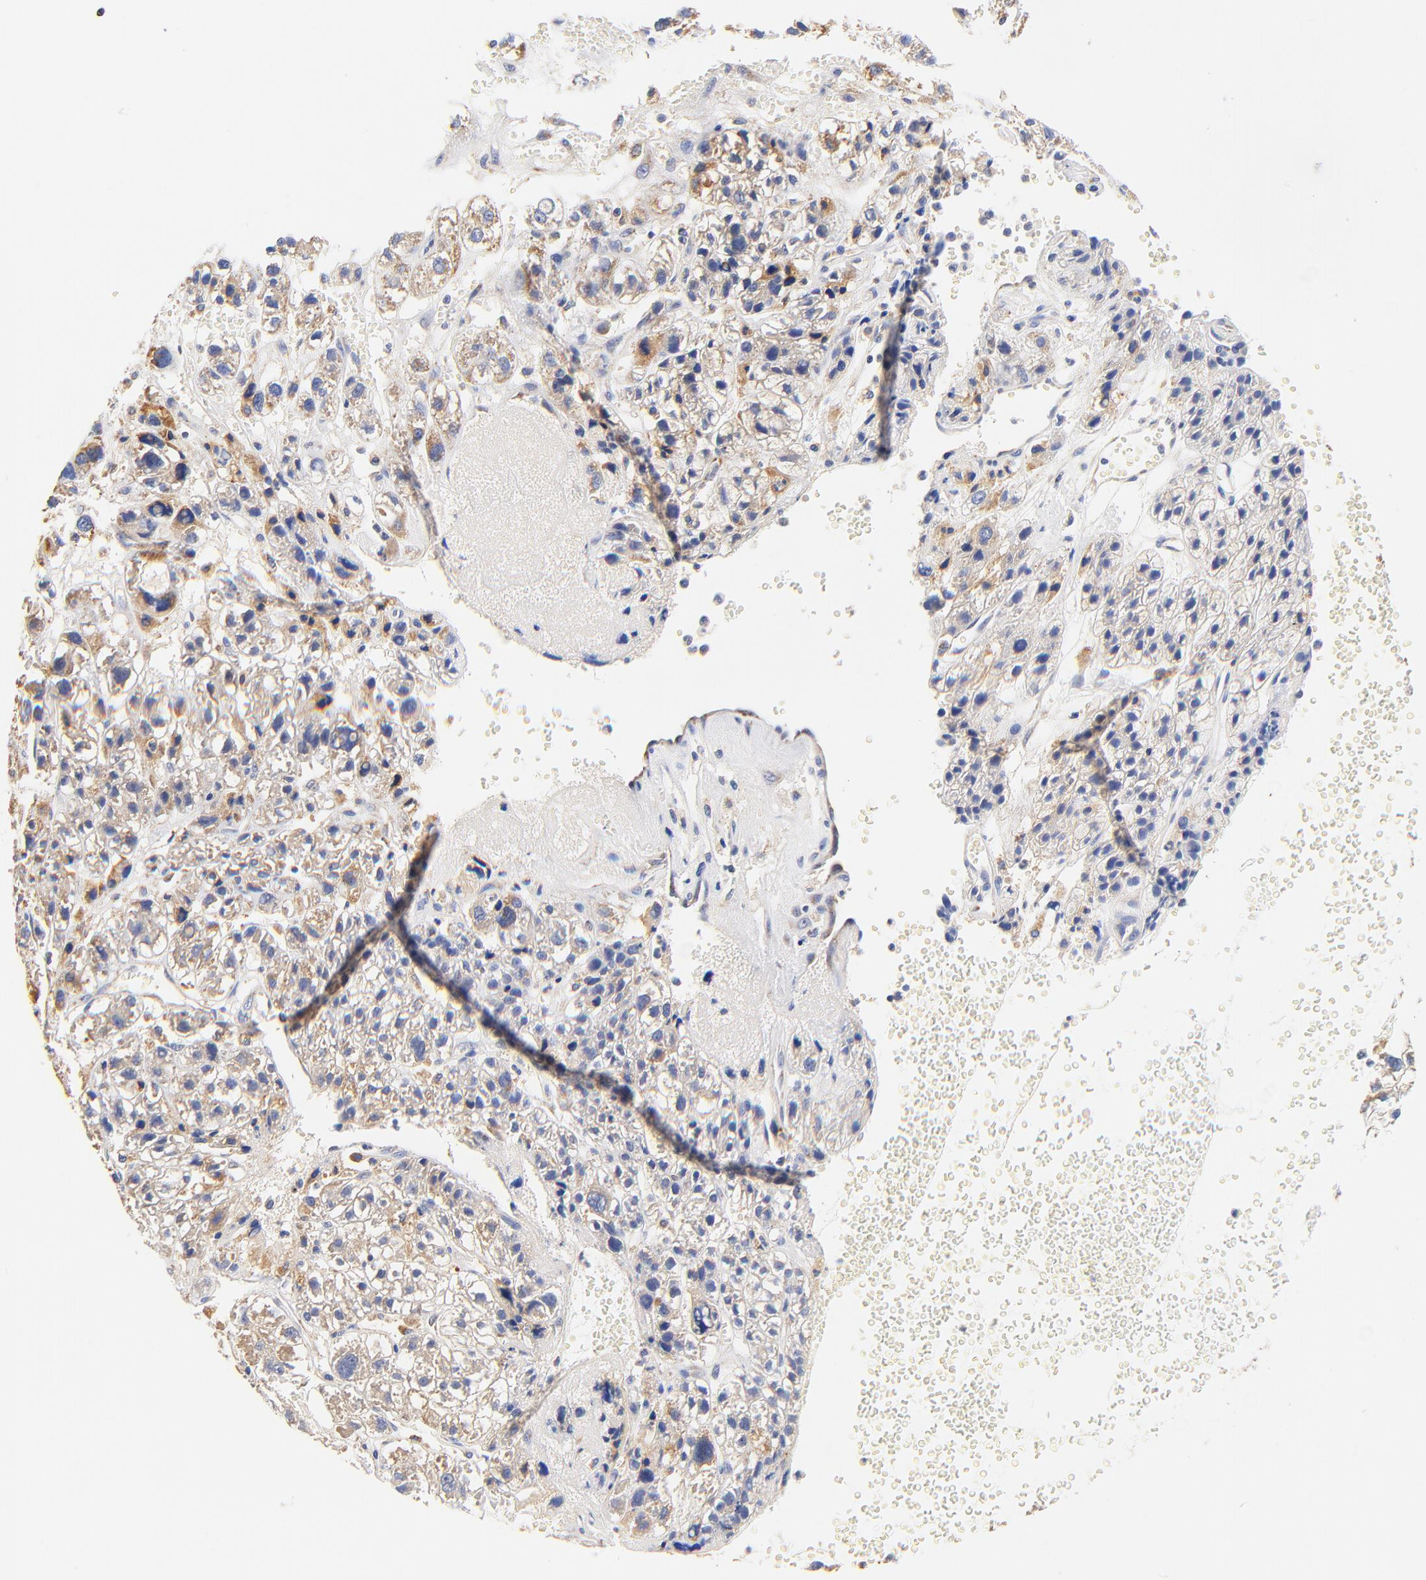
{"staining": {"intensity": "moderate", "quantity": ">75%", "location": "cytoplasmic/membranous"}, "tissue": "liver cancer", "cell_type": "Tumor cells", "image_type": "cancer", "snomed": [{"axis": "morphology", "description": "Carcinoma, Hepatocellular, NOS"}, {"axis": "topography", "description": "Liver"}], "caption": "This is a histology image of immunohistochemistry (IHC) staining of liver hepatocellular carcinoma, which shows moderate positivity in the cytoplasmic/membranous of tumor cells.", "gene": "ATP5F1D", "patient": {"sex": "female", "age": 85}}